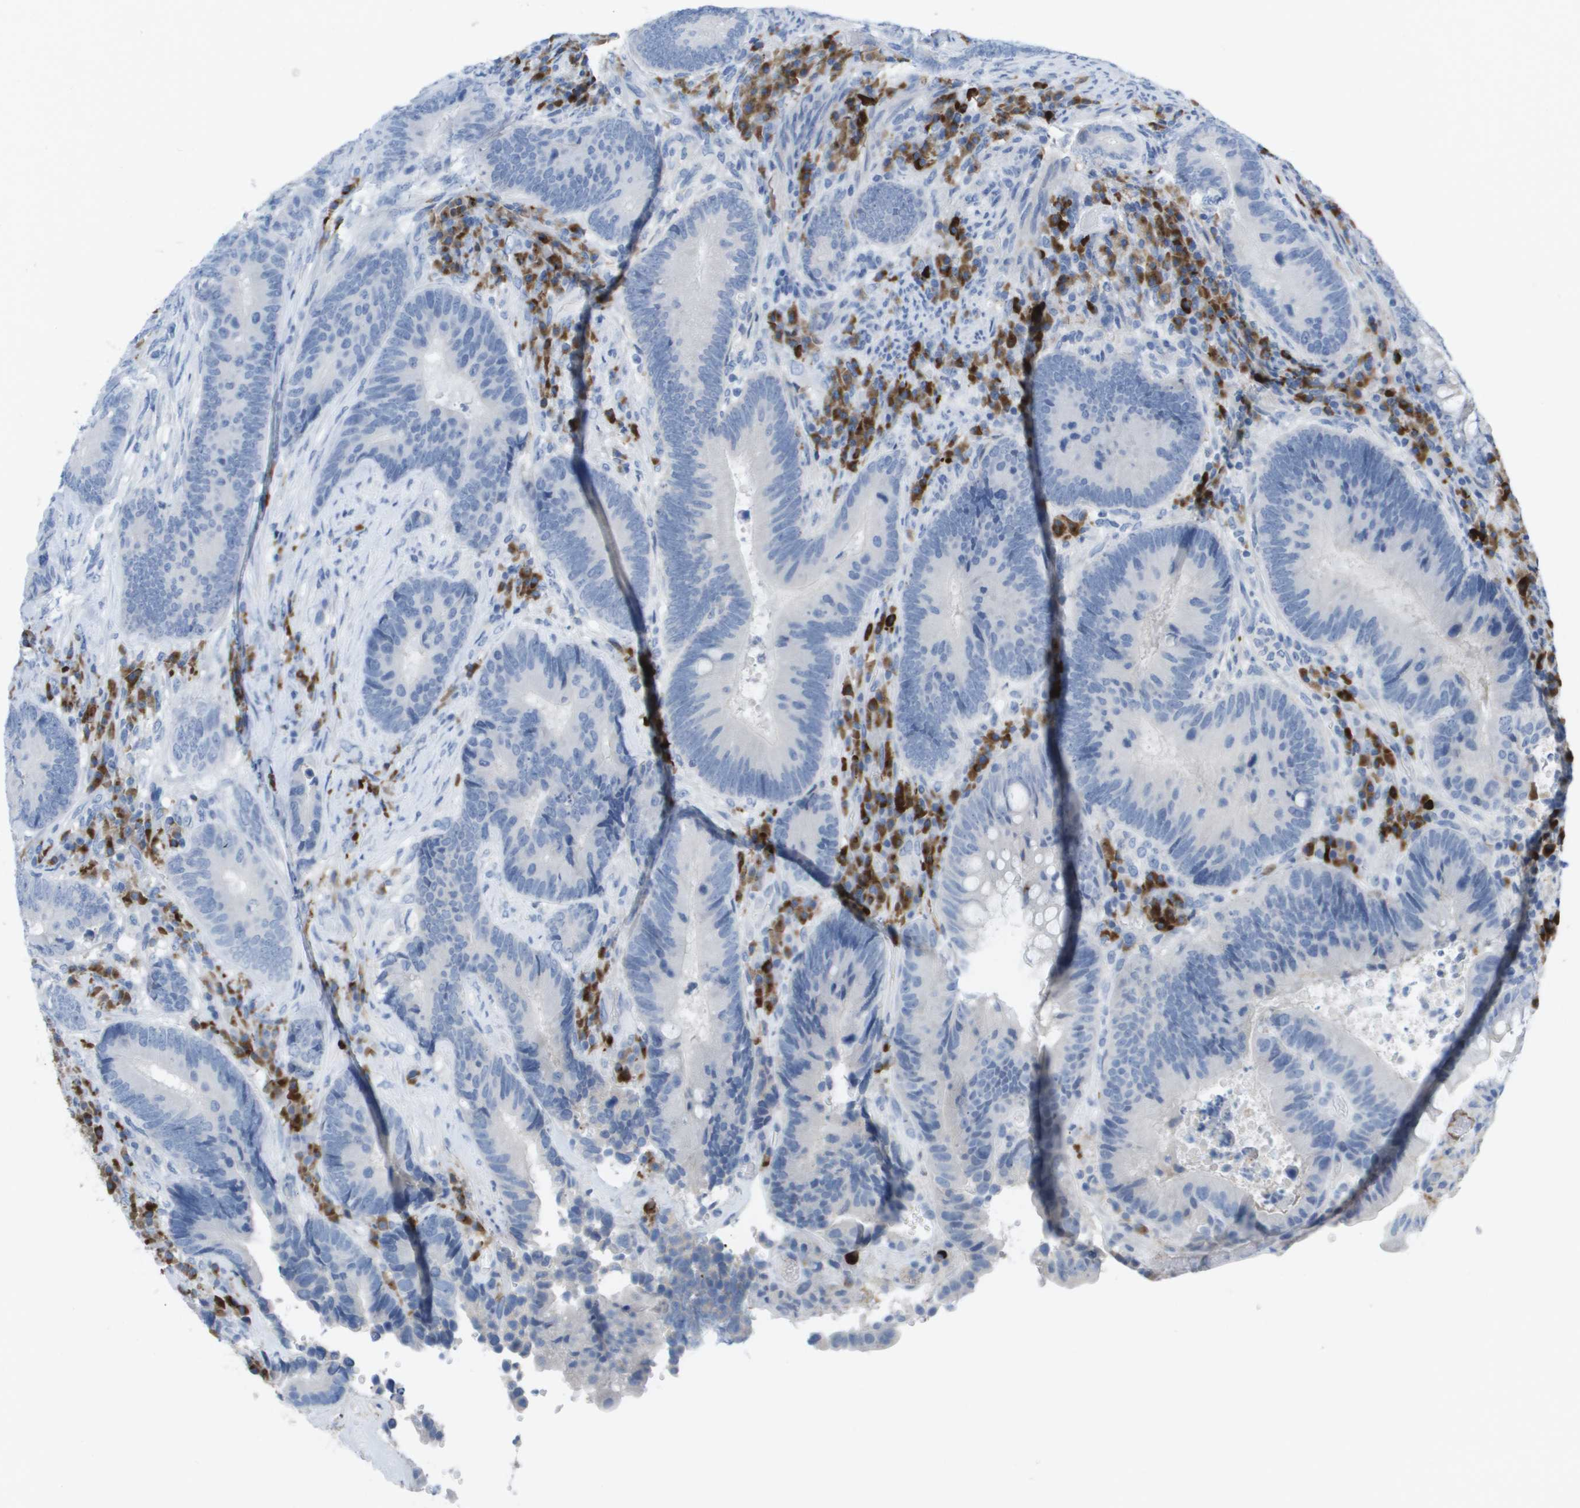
{"staining": {"intensity": "negative", "quantity": "none", "location": "none"}, "tissue": "colorectal cancer", "cell_type": "Tumor cells", "image_type": "cancer", "snomed": [{"axis": "morphology", "description": "Adenocarcinoma, NOS"}, {"axis": "topography", "description": "Rectum"}], "caption": "An IHC image of adenocarcinoma (colorectal) is shown. There is no staining in tumor cells of adenocarcinoma (colorectal). Nuclei are stained in blue.", "gene": "GPR18", "patient": {"sex": "male", "age": 51}}